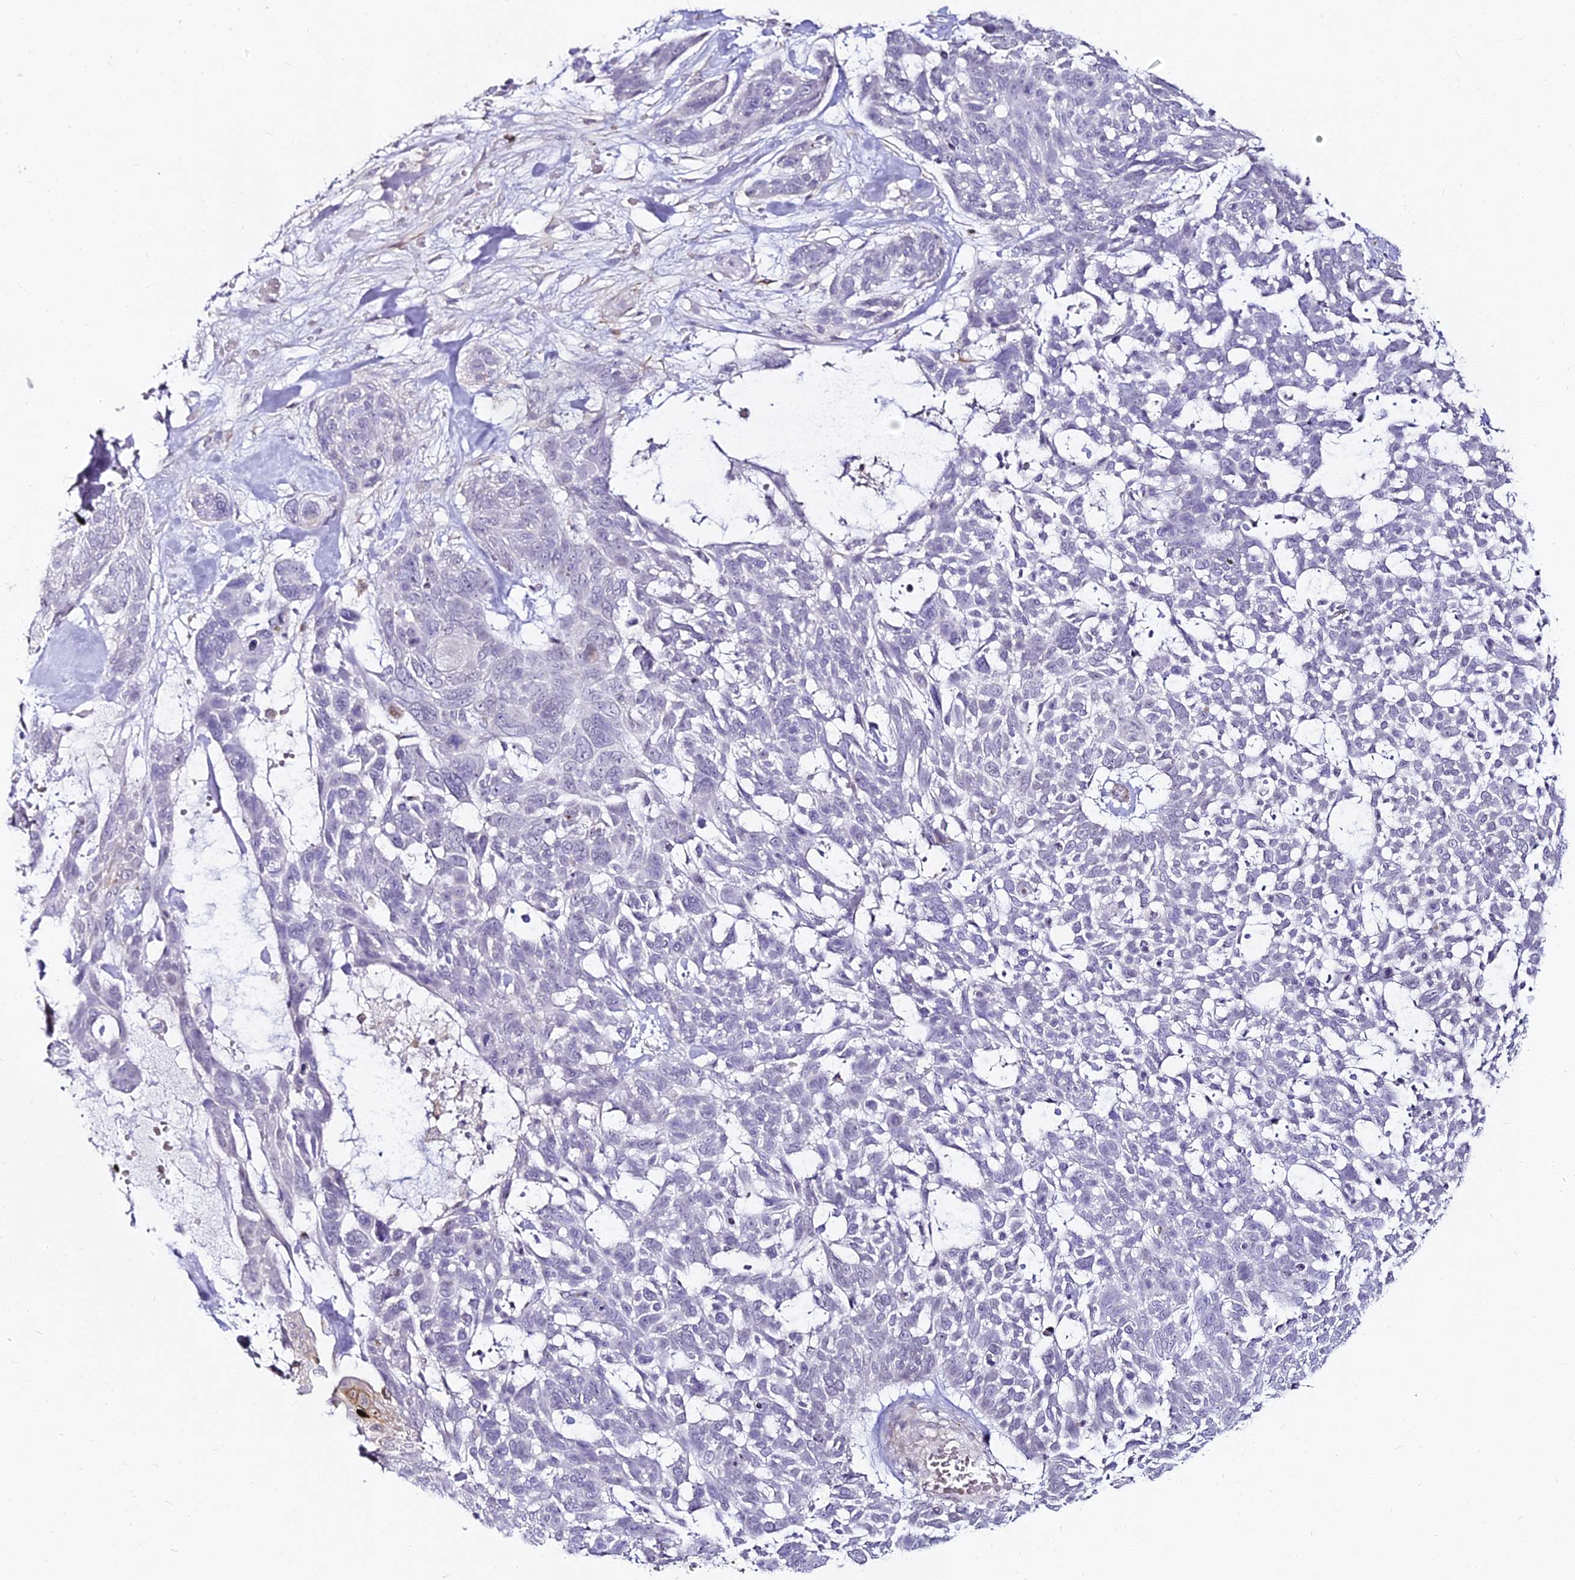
{"staining": {"intensity": "negative", "quantity": "none", "location": "none"}, "tissue": "skin cancer", "cell_type": "Tumor cells", "image_type": "cancer", "snomed": [{"axis": "morphology", "description": "Basal cell carcinoma"}, {"axis": "topography", "description": "Skin"}], "caption": "Immunohistochemistry (IHC) of human skin basal cell carcinoma reveals no staining in tumor cells.", "gene": "ALPG", "patient": {"sex": "male", "age": 88}}